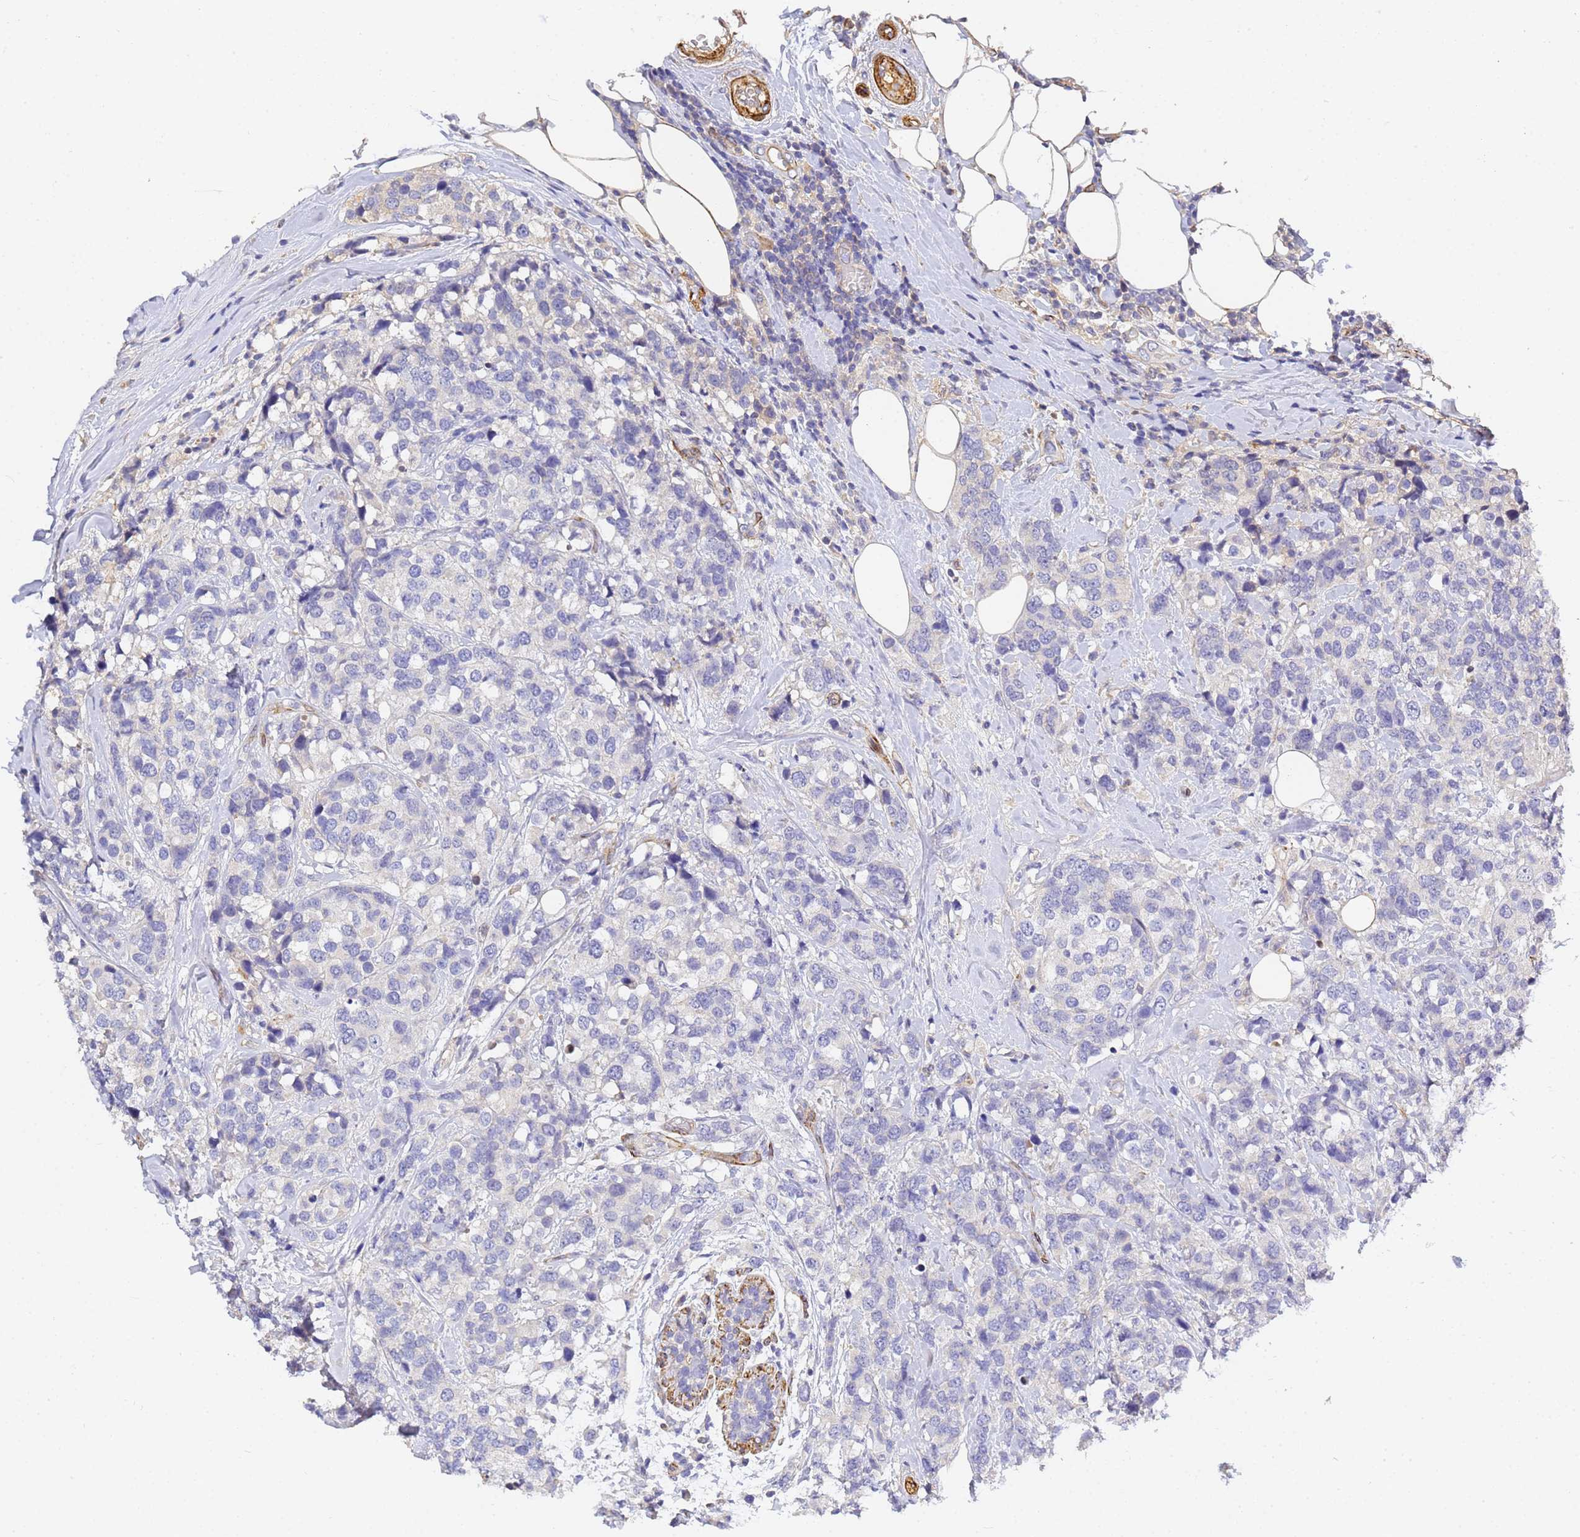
{"staining": {"intensity": "negative", "quantity": "none", "location": "none"}, "tissue": "breast cancer", "cell_type": "Tumor cells", "image_type": "cancer", "snomed": [{"axis": "morphology", "description": "Lobular carcinoma"}, {"axis": "topography", "description": "Breast"}], "caption": "Immunohistochemistry of human breast cancer (lobular carcinoma) shows no positivity in tumor cells.", "gene": "CFH", "patient": {"sex": "female", "age": 59}}